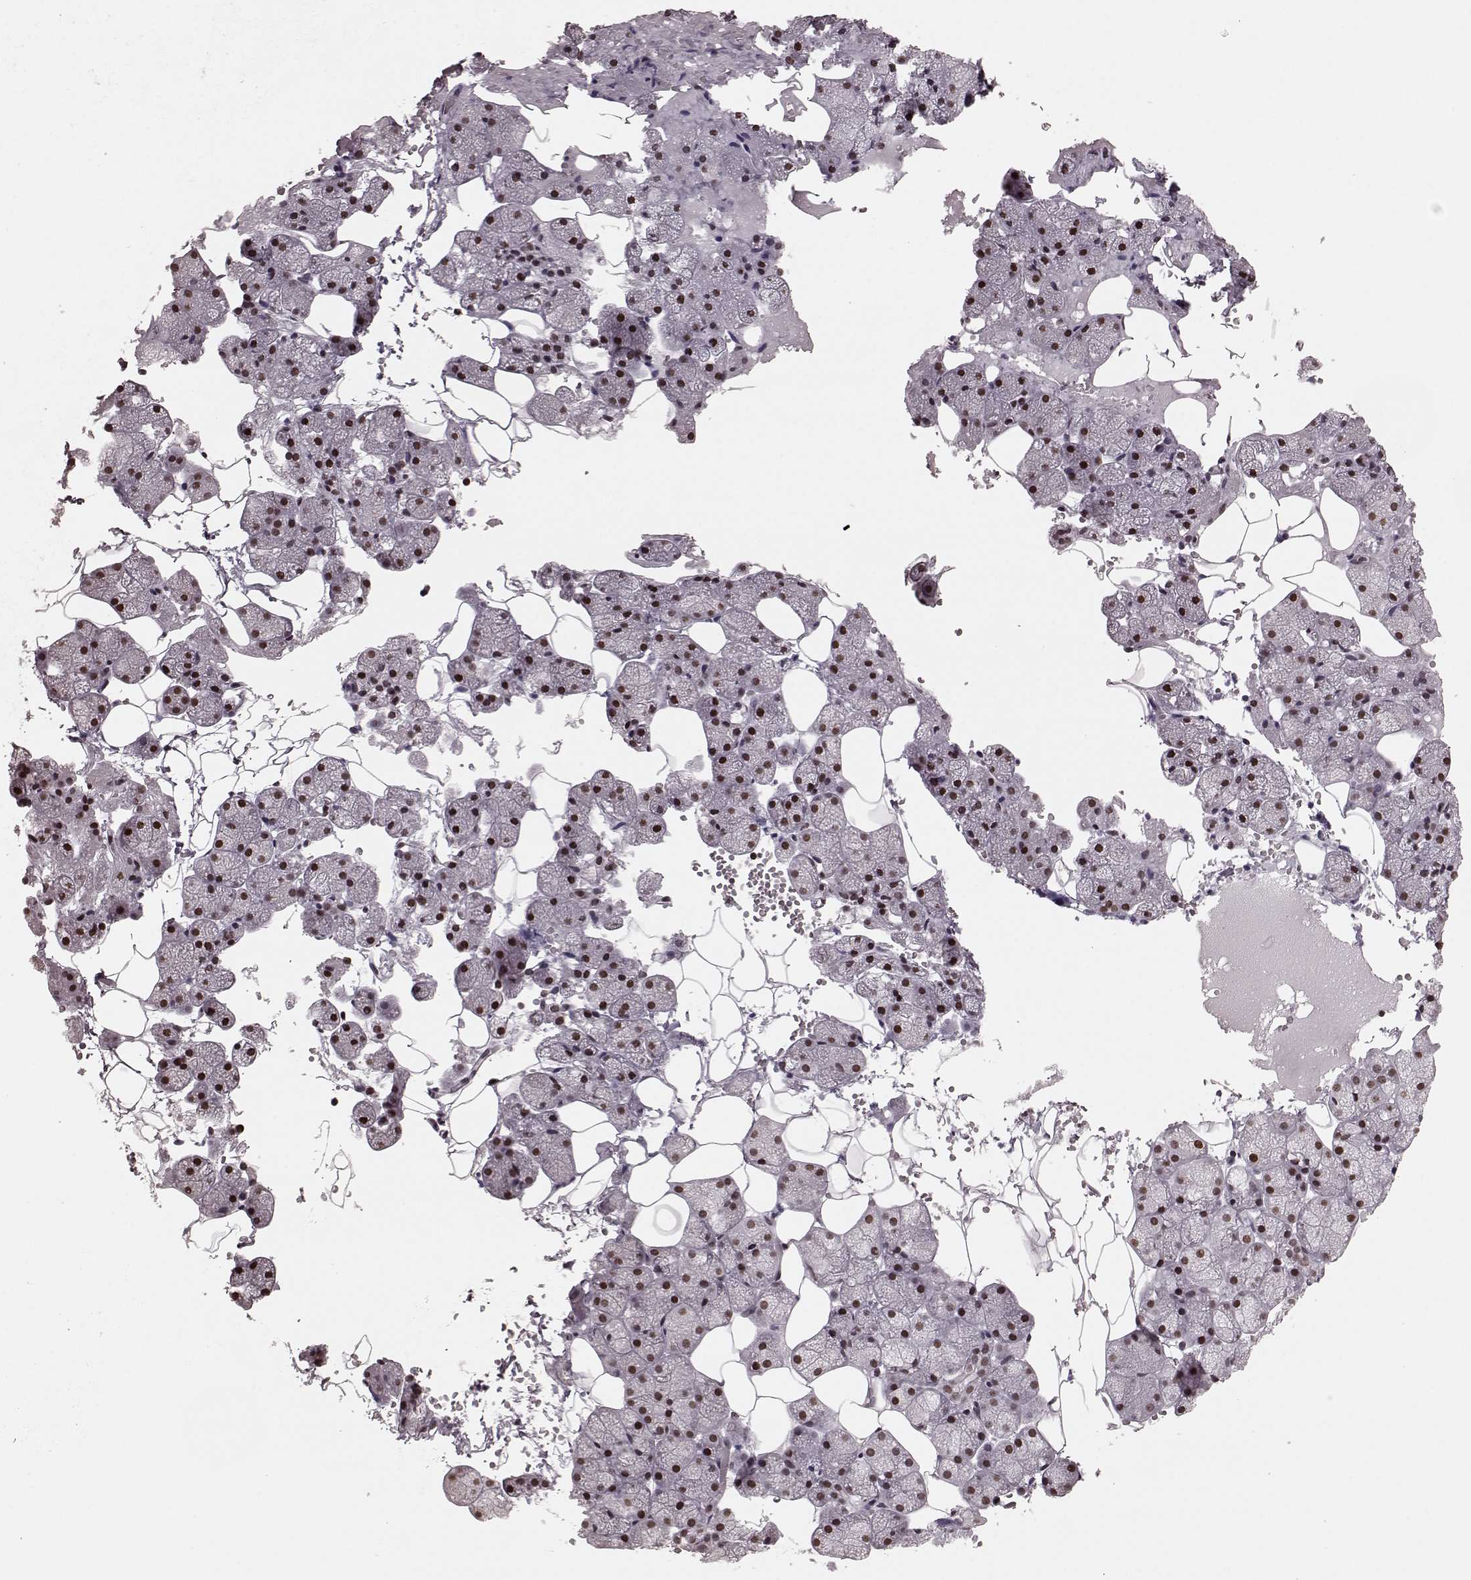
{"staining": {"intensity": "moderate", "quantity": ">75%", "location": "nuclear"}, "tissue": "salivary gland", "cell_type": "Glandular cells", "image_type": "normal", "snomed": [{"axis": "morphology", "description": "Normal tissue, NOS"}, {"axis": "topography", "description": "Salivary gland"}], "caption": "A micrograph showing moderate nuclear positivity in about >75% of glandular cells in normal salivary gland, as visualized by brown immunohistochemical staining.", "gene": "NR2C1", "patient": {"sex": "male", "age": 38}}